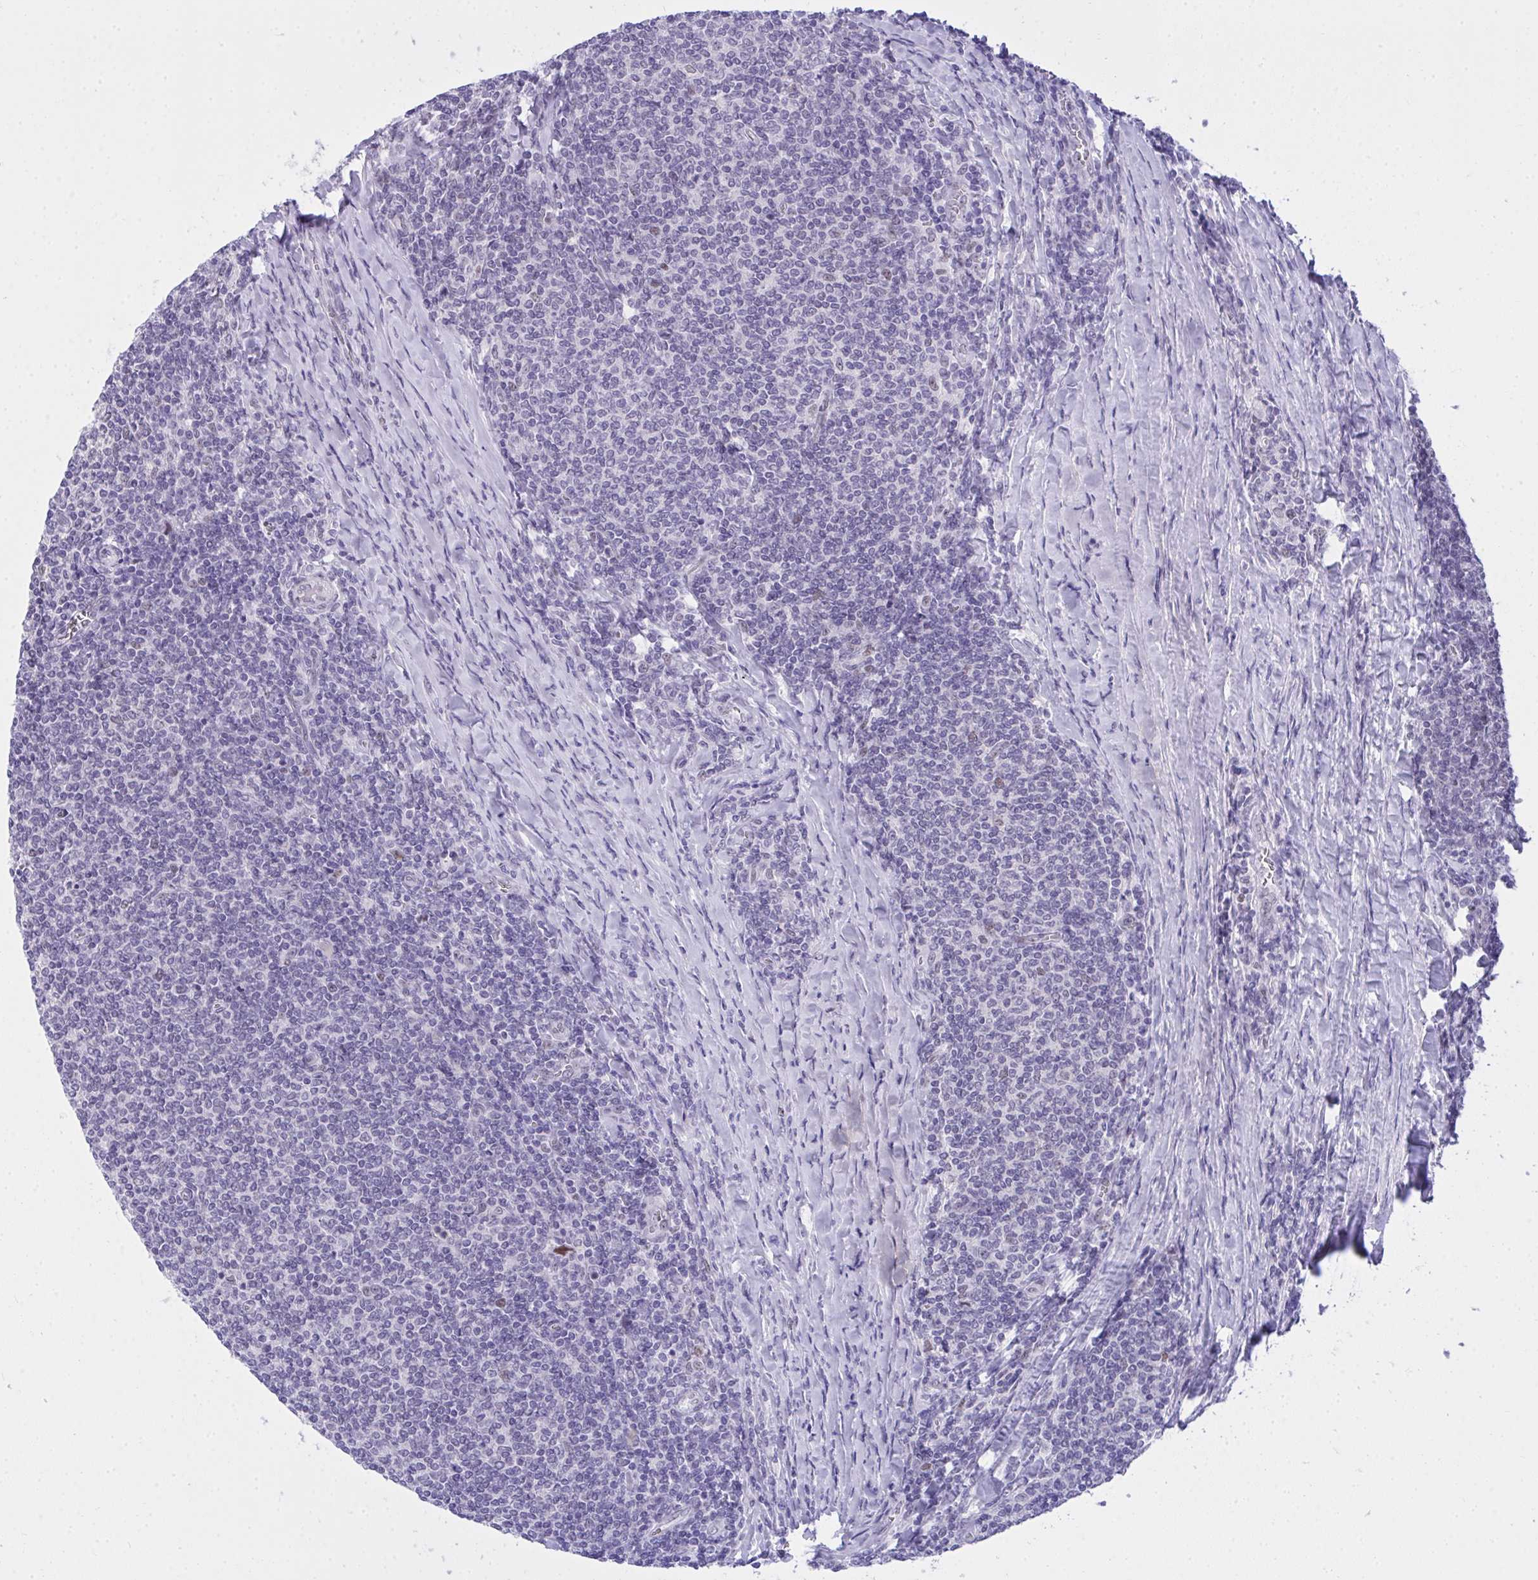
{"staining": {"intensity": "negative", "quantity": "none", "location": "none"}, "tissue": "lymphoma", "cell_type": "Tumor cells", "image_type": "cancer", "snomed": [{"axis": "morphology", "description": "Malignant lymphoma, non-Hodgkin's type, Low grade"}, {"axis": "topography", "description": "Lymph node"}], "caption": "This micrograph is of lymphoma stained with IHC to label a protein in brown with the nuclei are counter-stained blue. There is no staining in tumor cells.", "gene": "TEAD4", "patient": {"sex": "male", "age": 52}}